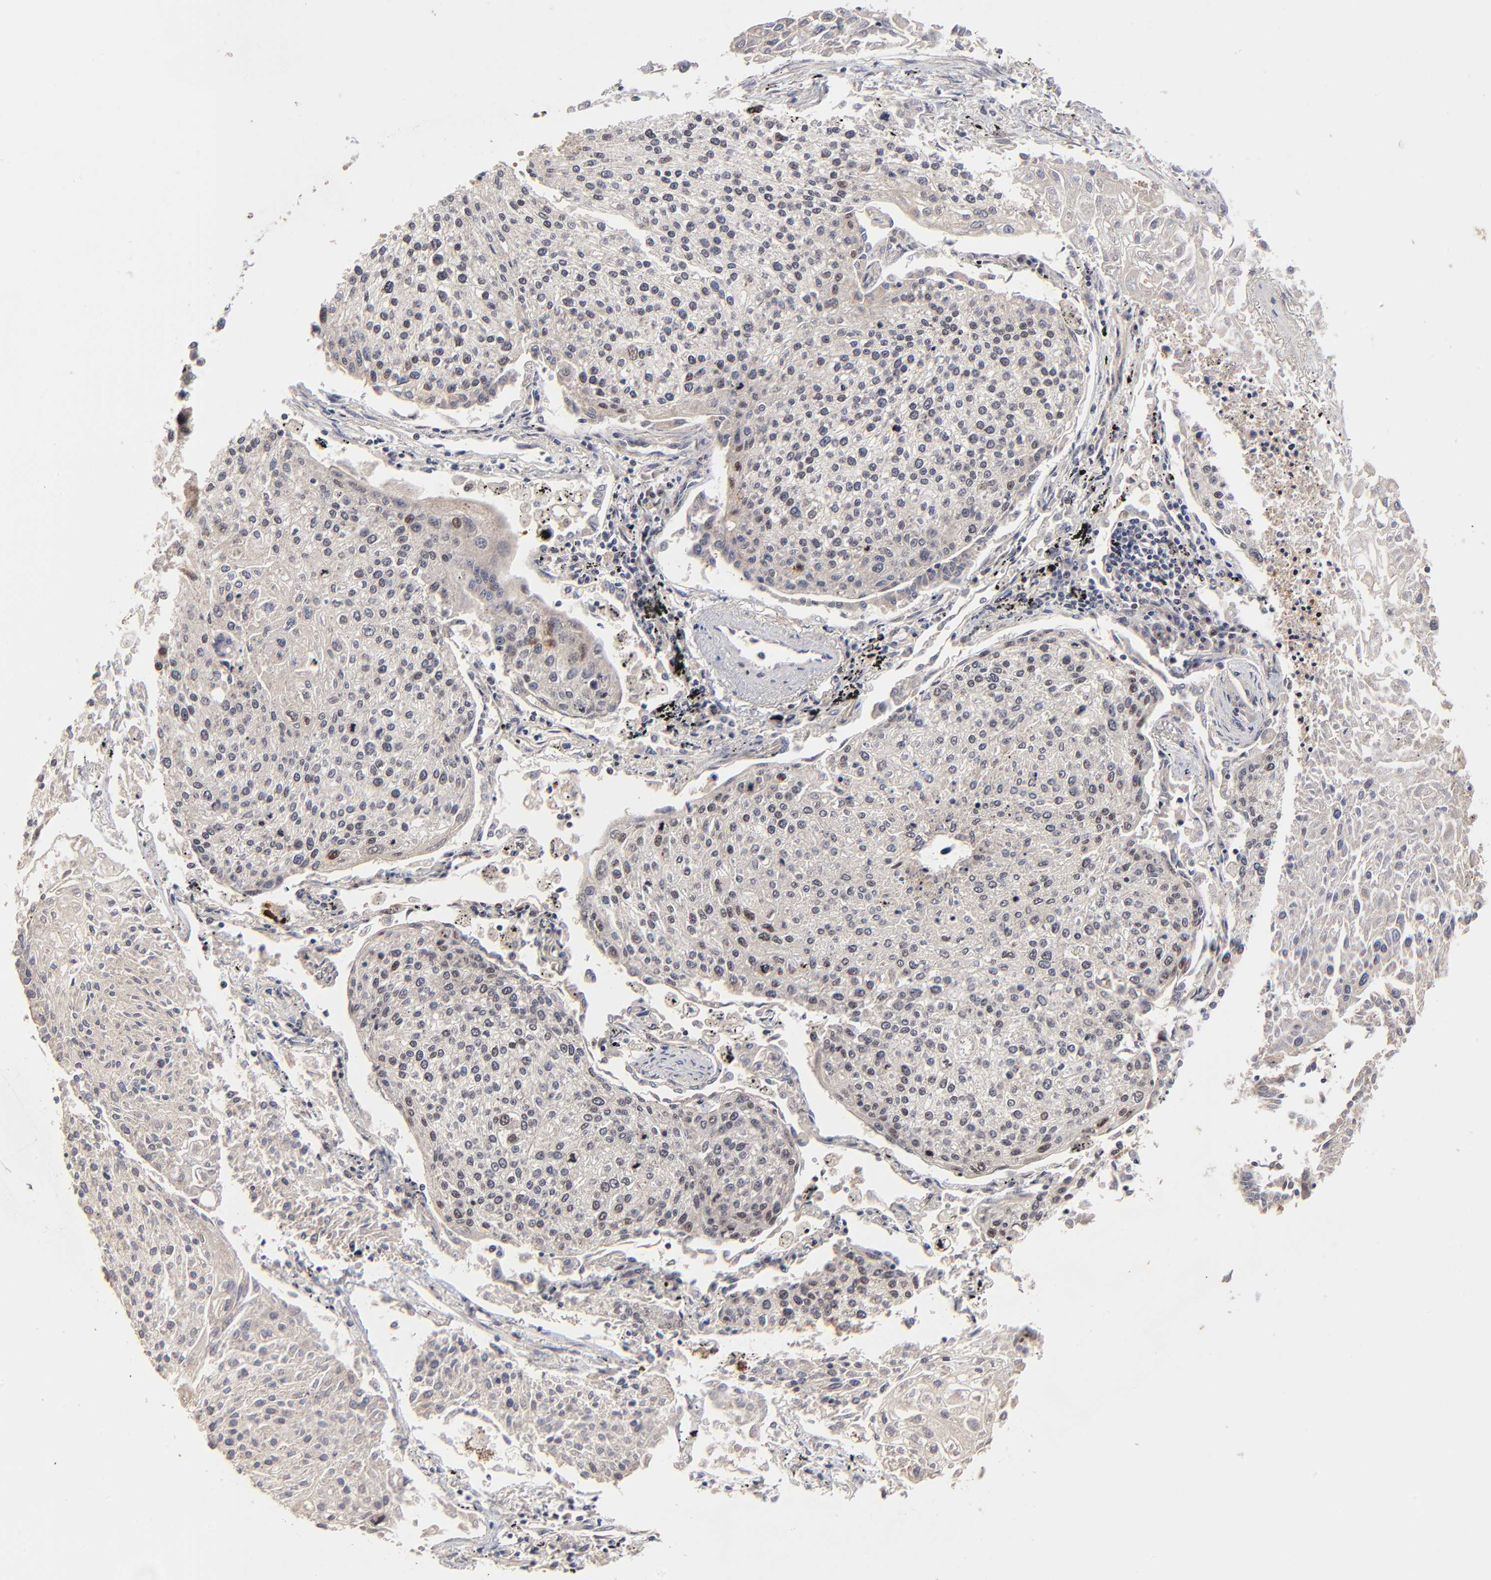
{"staining": {"intensity": "negative", "quantity": "none", "location": "none"}, "tissue": "lung cancer", "cell_type": "Tumor cells", "image_type": "cancer", "snomed": [{"axis": "morphology", "description": "Squamous cell carcinoma, NOS"}, {"axis": "topography", "description": "Lung"}], "caption": "The histopathology image shows no staining of tumor cells in squamous cell carcinoma (lung).", "gene": "FRMD8", "patient": {"sex": "male", "age": 75}}